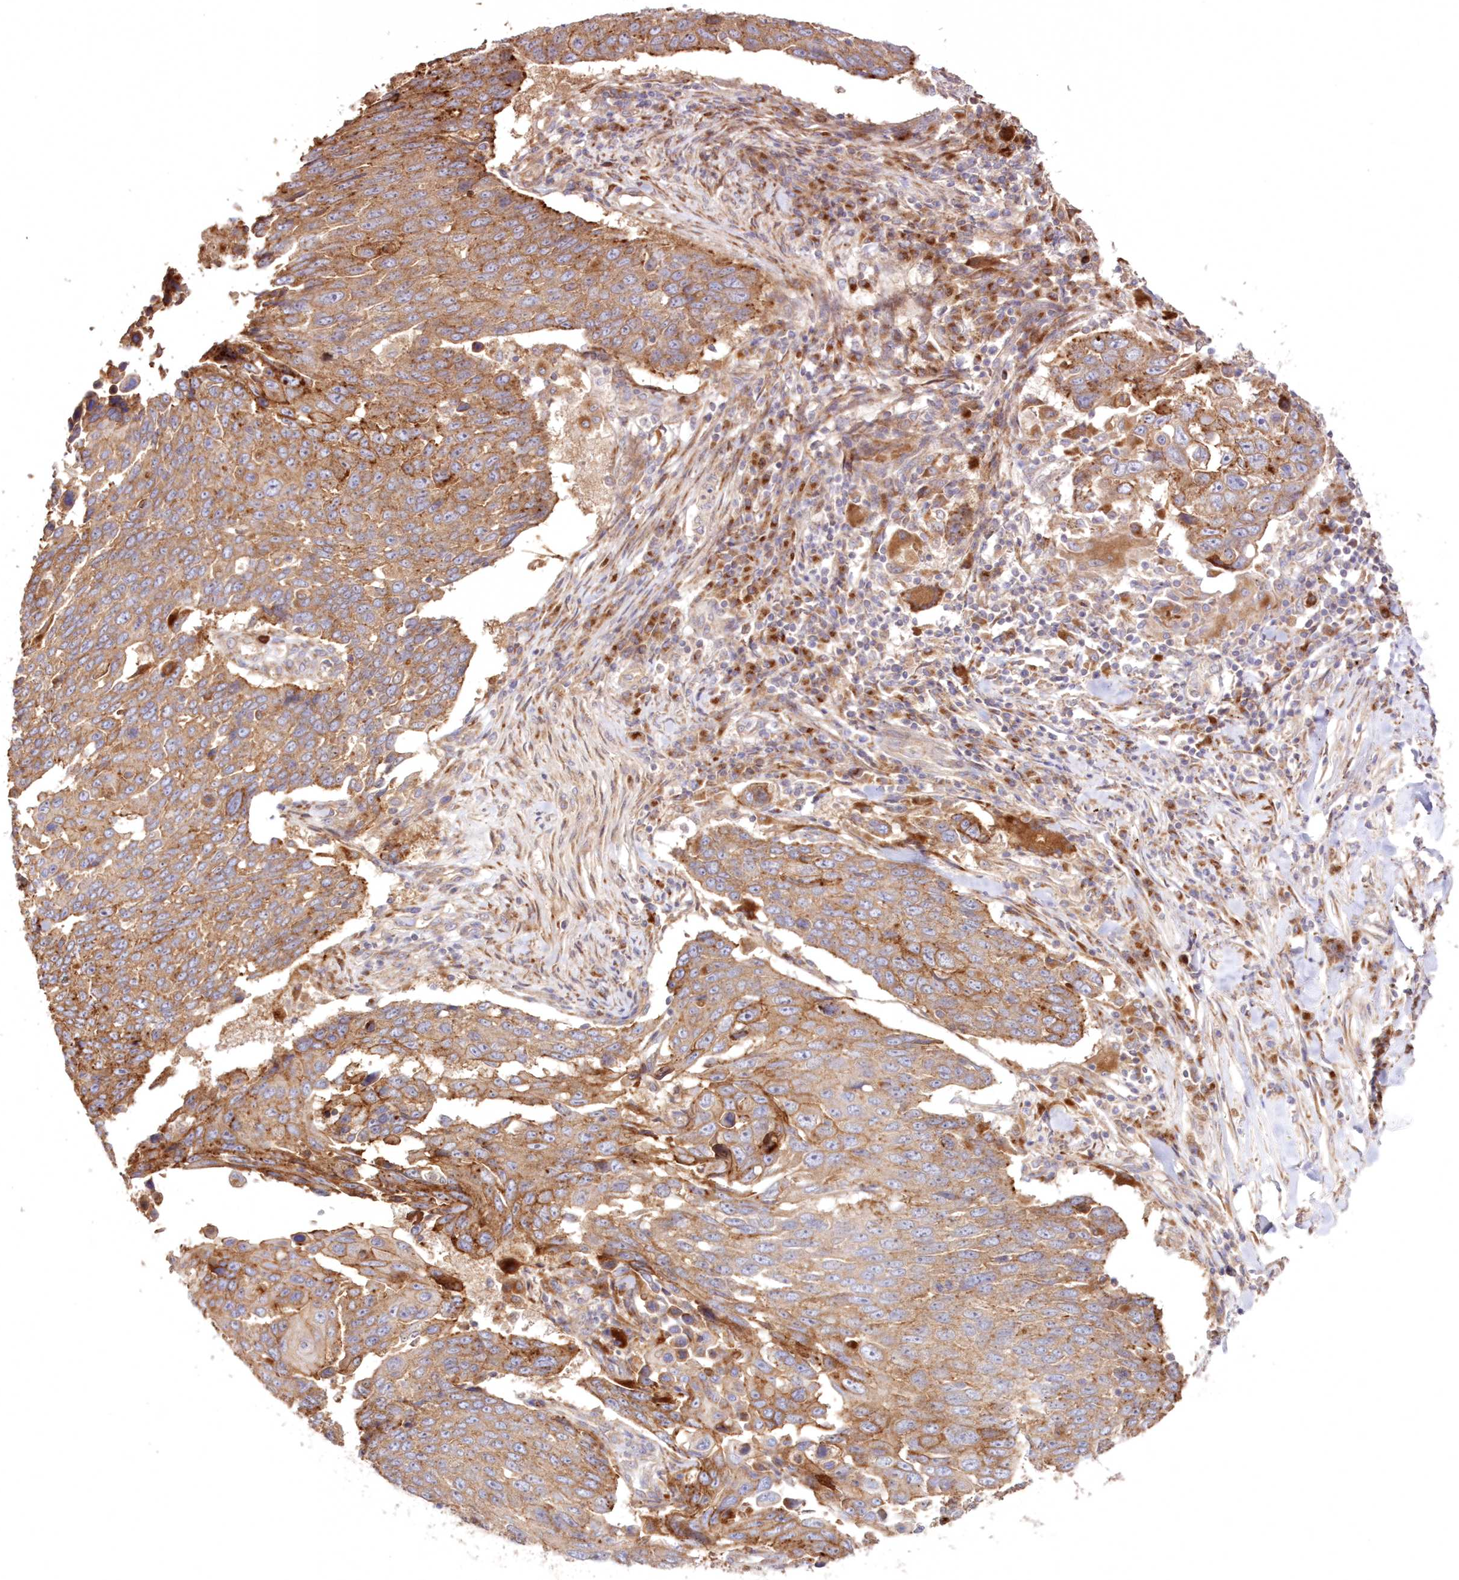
{"staining": {"intensity": "moderate", "quantity": ">75%", "location": "cytoplasmic/membranous"}, "tissue": "lung cancer", "cell_type": "Tumor cells", "image_type": "cancer", "snomed": [{"axis": "morphology", "description": "Squamous cell carcinoma, NOS"}, {"axis": "topography", "description": "Lung"}], "caption": "A medium amount of moderate cytoplasmic/membranous positivity is appreciated in approximately >75% of tumor cells in lung cancer tissue. The staining was performed using DAB to visualize the protein expression in brown, while the nuclei were stained in blue with hematoxylin (Magnification: 20x).", "gene": "DDO", "patient": {"sex": "male", "age": 66}}